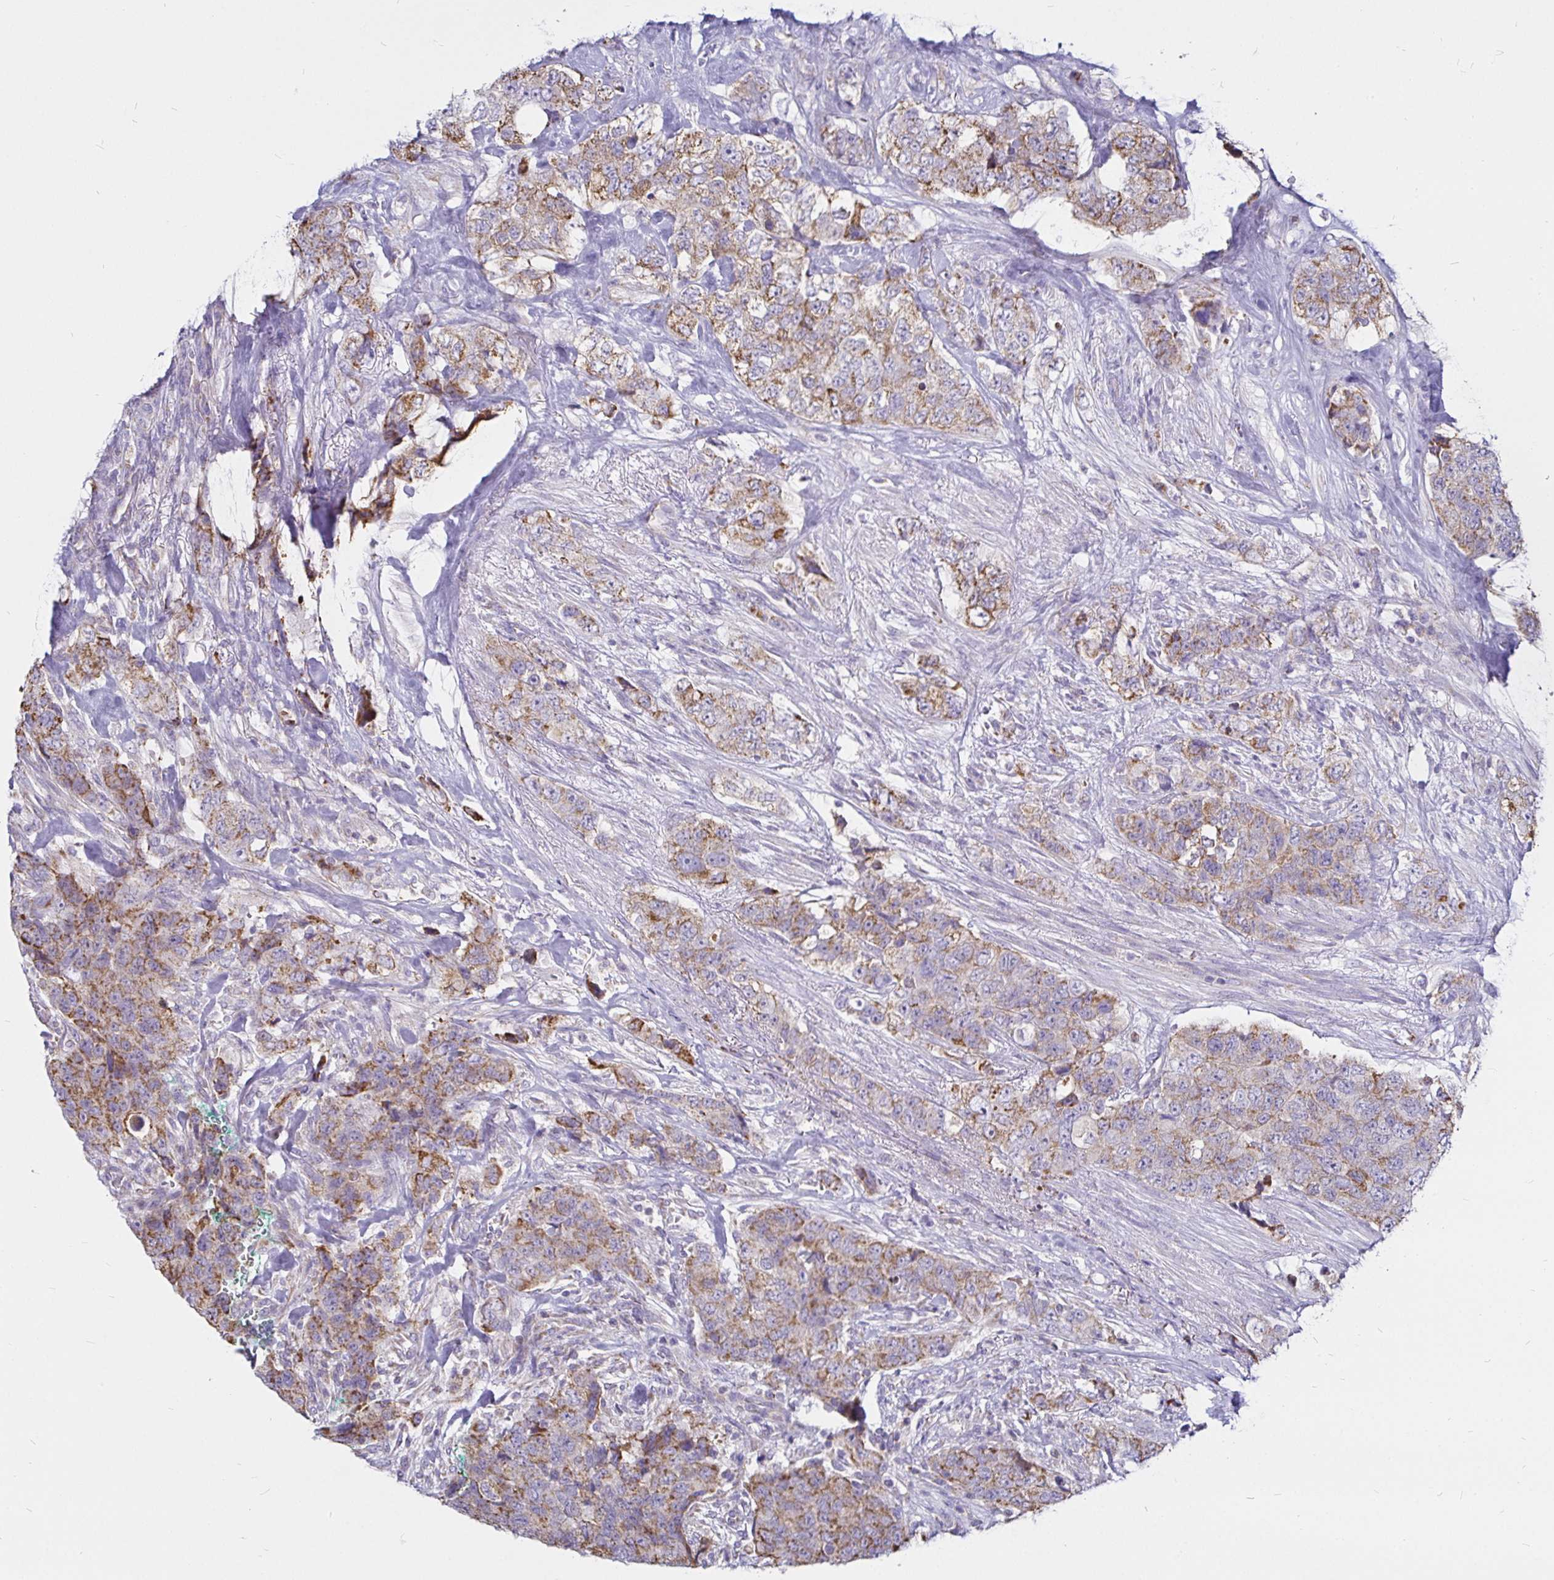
{"staining": {"intensity": "weak", "quantity": ">75%", "location": "cytoplasmic/membranous"}, "tissue": "urothelial cancer", "cell_type": "Tumor cells", "image_type": "cancer", "snomed": [{"axis": "morphology", "description": "Urothelial carcinoma, High grade"}, {"axis": "topography", "description": "Urinary bladder"}], "caption": "This histopathology image exhibits IHC staining of human urothelial cancer, with low weak cytoplasmic/membranous expression in about >75% of tumor cells.", "gene": "PGAM2", "patient": {"sex": "female", "age": 78}}